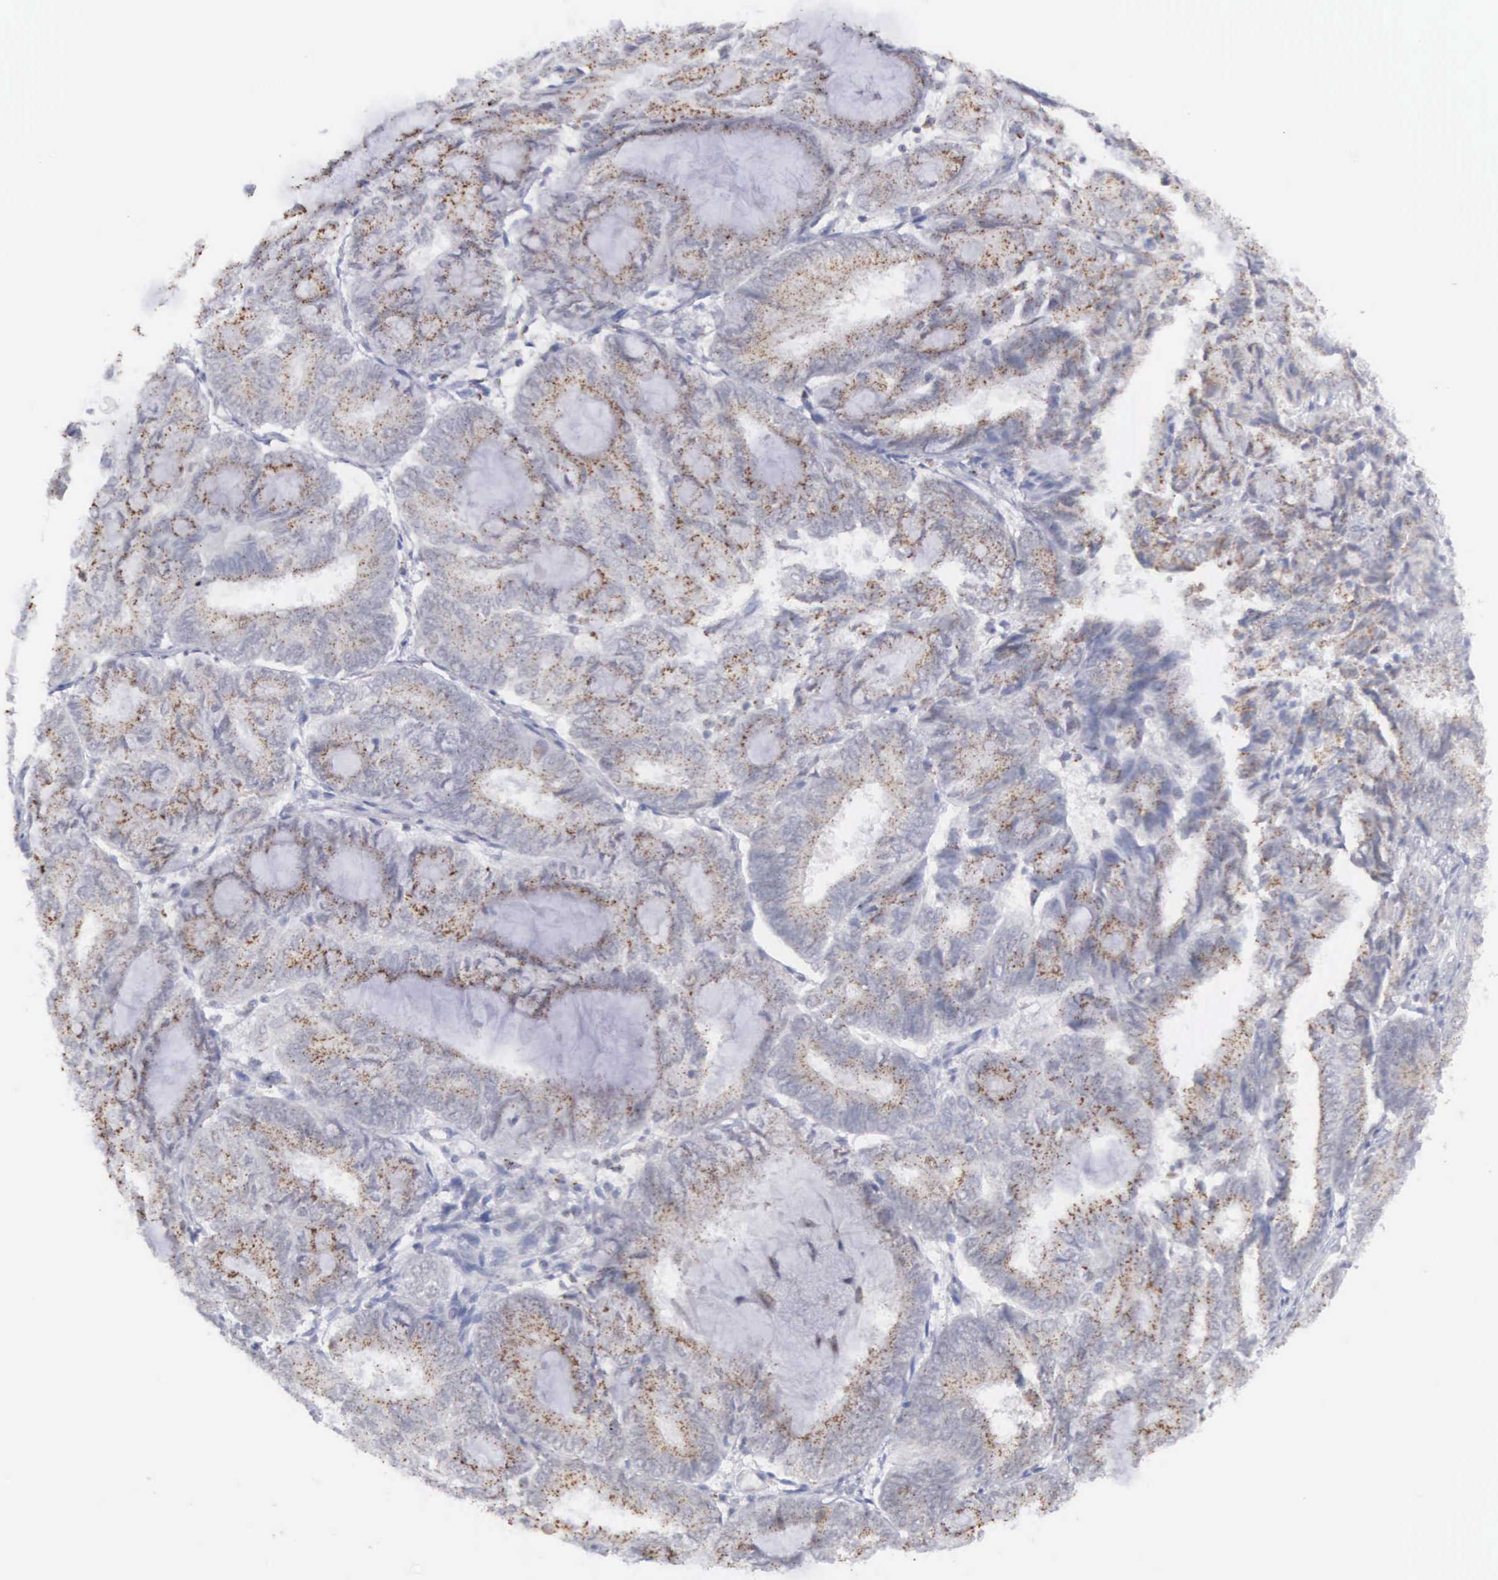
{"staining": {"intensity": "weak", "quantity": ">75%", "location": "cytoplasmic/membranous"}, "tissue": "endometrial cancer", "cell_type": "Tumor cells", "image_type": "cancer", "snomed": [{"axis": "morphology", "description": "Adenocarcinoma, NOS"}, {"axis": "topography", "description": "Endometrium"}], "caption": "IHC (DAB) staining of adenocarcinoma (endometrial) demonstrates weak cytoplasmic/membranous protein staining in about >75% of tumor cells. The staining was performed using DAB (3,3'-diaminobenzidine) to visualize the protein expression in brown, while the nuclei were stained in blue with hematoxylin (Magnification: 20x).", "gene": "MNAT1", "patient": {"sex": "female", "age": 59}}